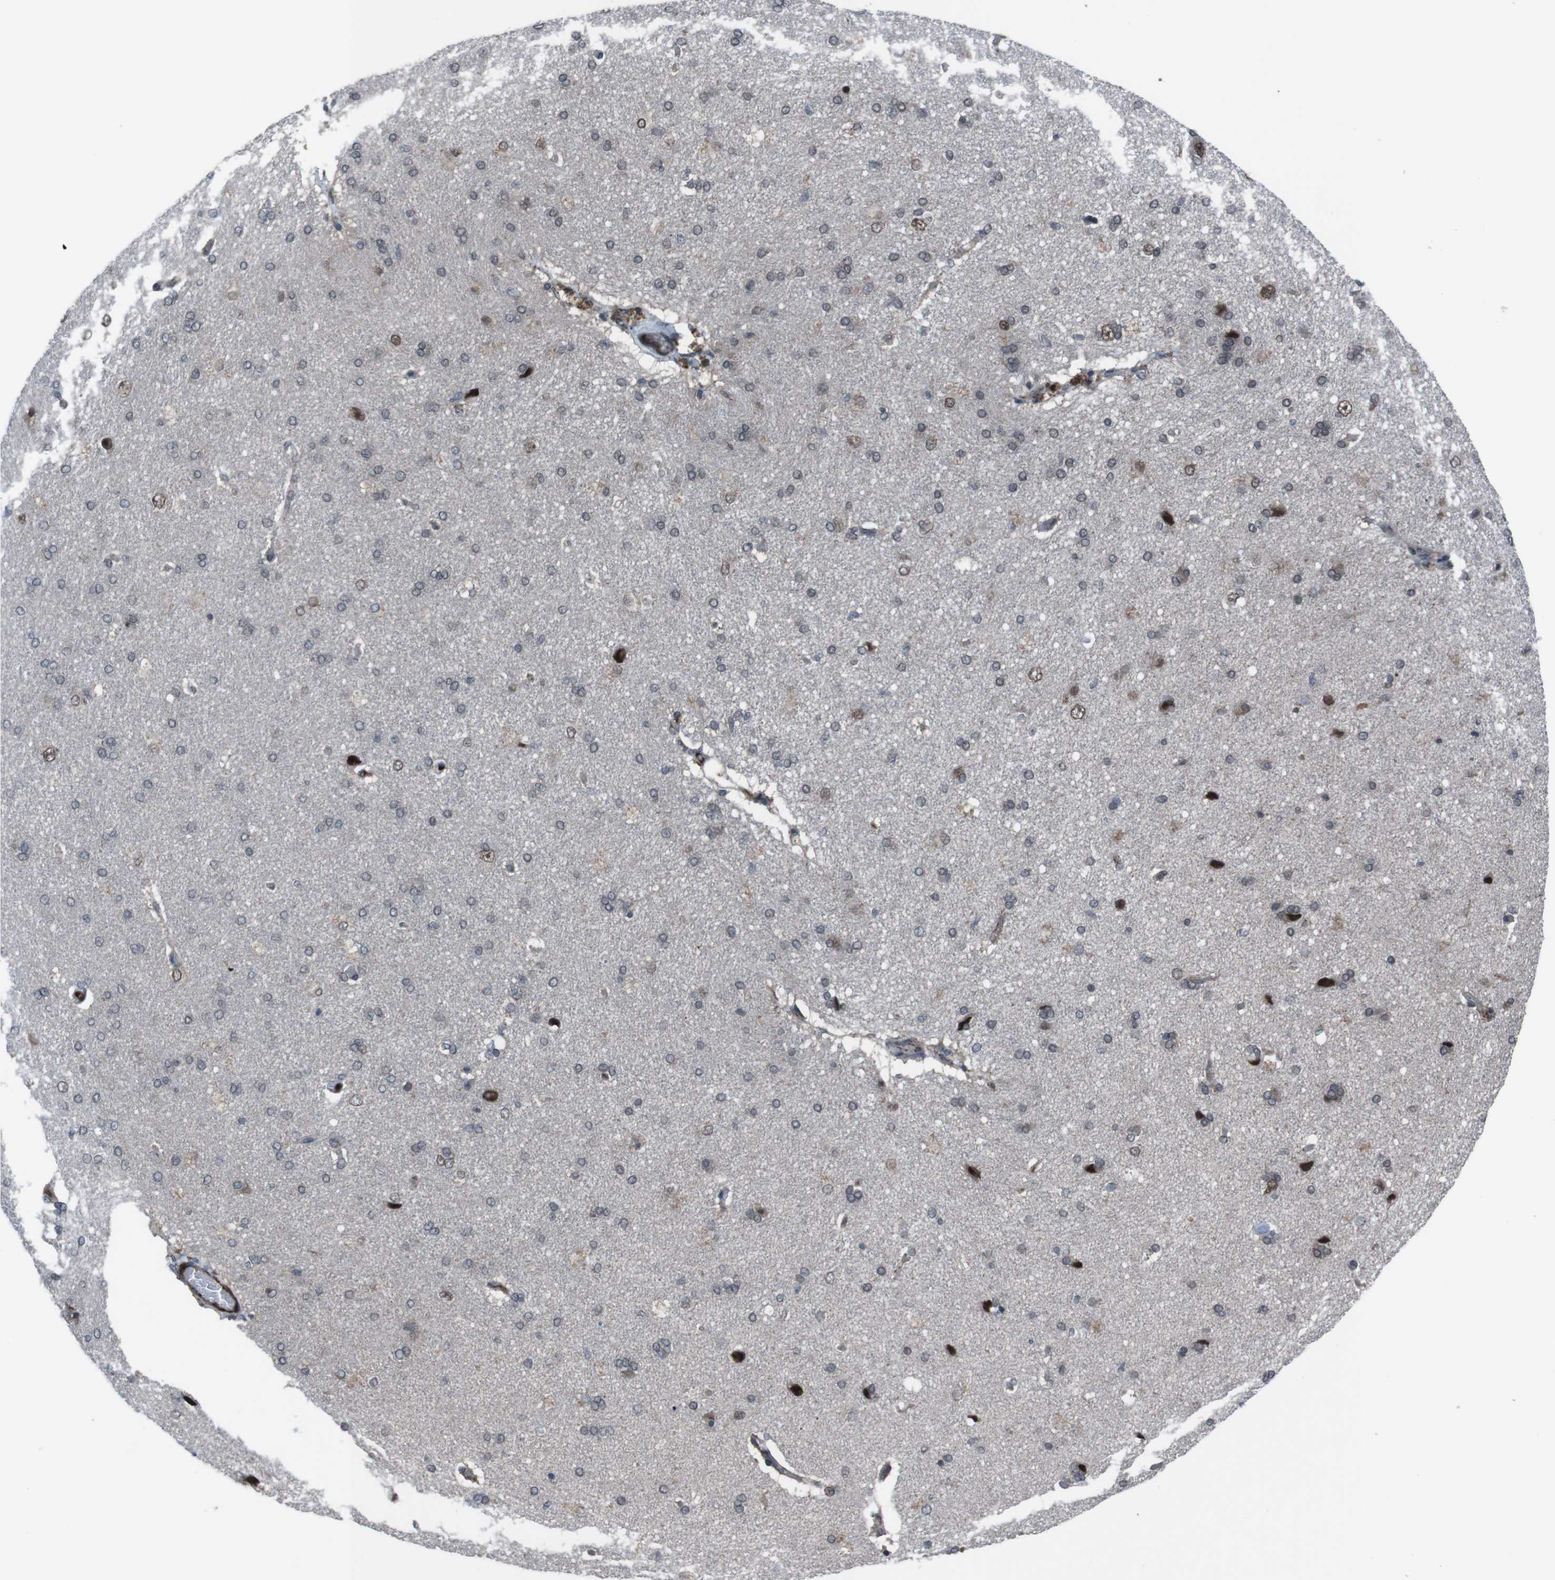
{"staining": {"intensity": "negative", "quantity": "none", "location": "none"}, "tissue": "cerebral cortex", "cell_type": "Endothelial cells", "image_type": "normal", "snomed": [{"axis": "morphology", "description": "Normal tissue, NOS"}, {"axis": "topography", "description": "Cerebral cortex"}], "caption": "The immunohistochemistry micrograph has no significant staining in endothelial cells of cerebral cortex.", "gene": "SS18L1", "patient": {"sex": "male", "age": 62}}